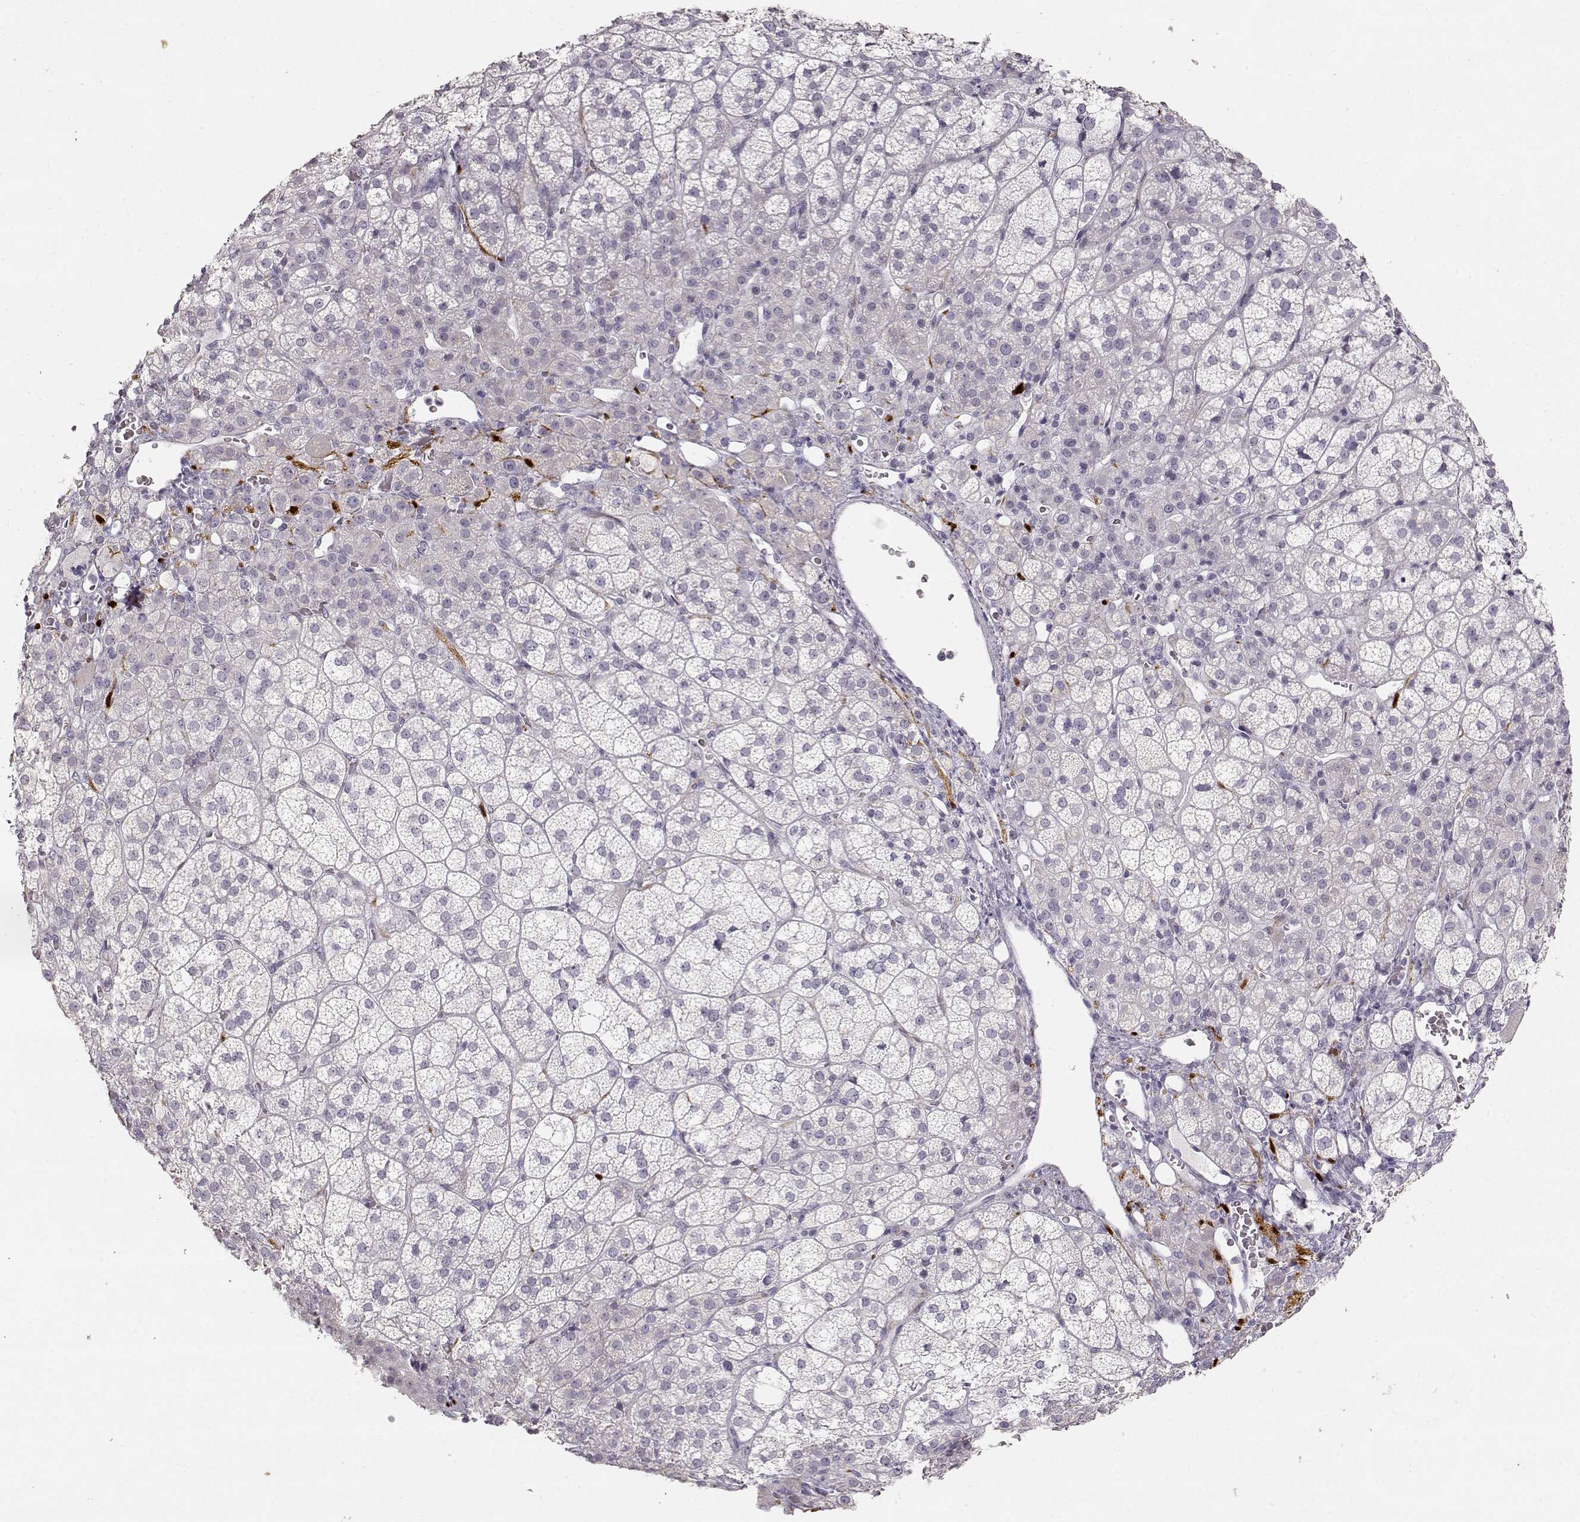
{"staining": {"intensity": "negative", "quantity": "none", "location": "none"}, "tissue": "adrenal gland", "cell_type": "Glandular cells", "image_type": "normal", "snomed": [{"axis": "morphology", "description": "Normal tissue, NOS"}, {"axis": "topography", "description": "Adrenal gland"}], "caption": "This is an immunohistochemistry histopathology image of unremarkable adrenal gland. There is no staining in glandular cells.", "gene": "S100B", "patient": {"sex": "female", "age": 60}}